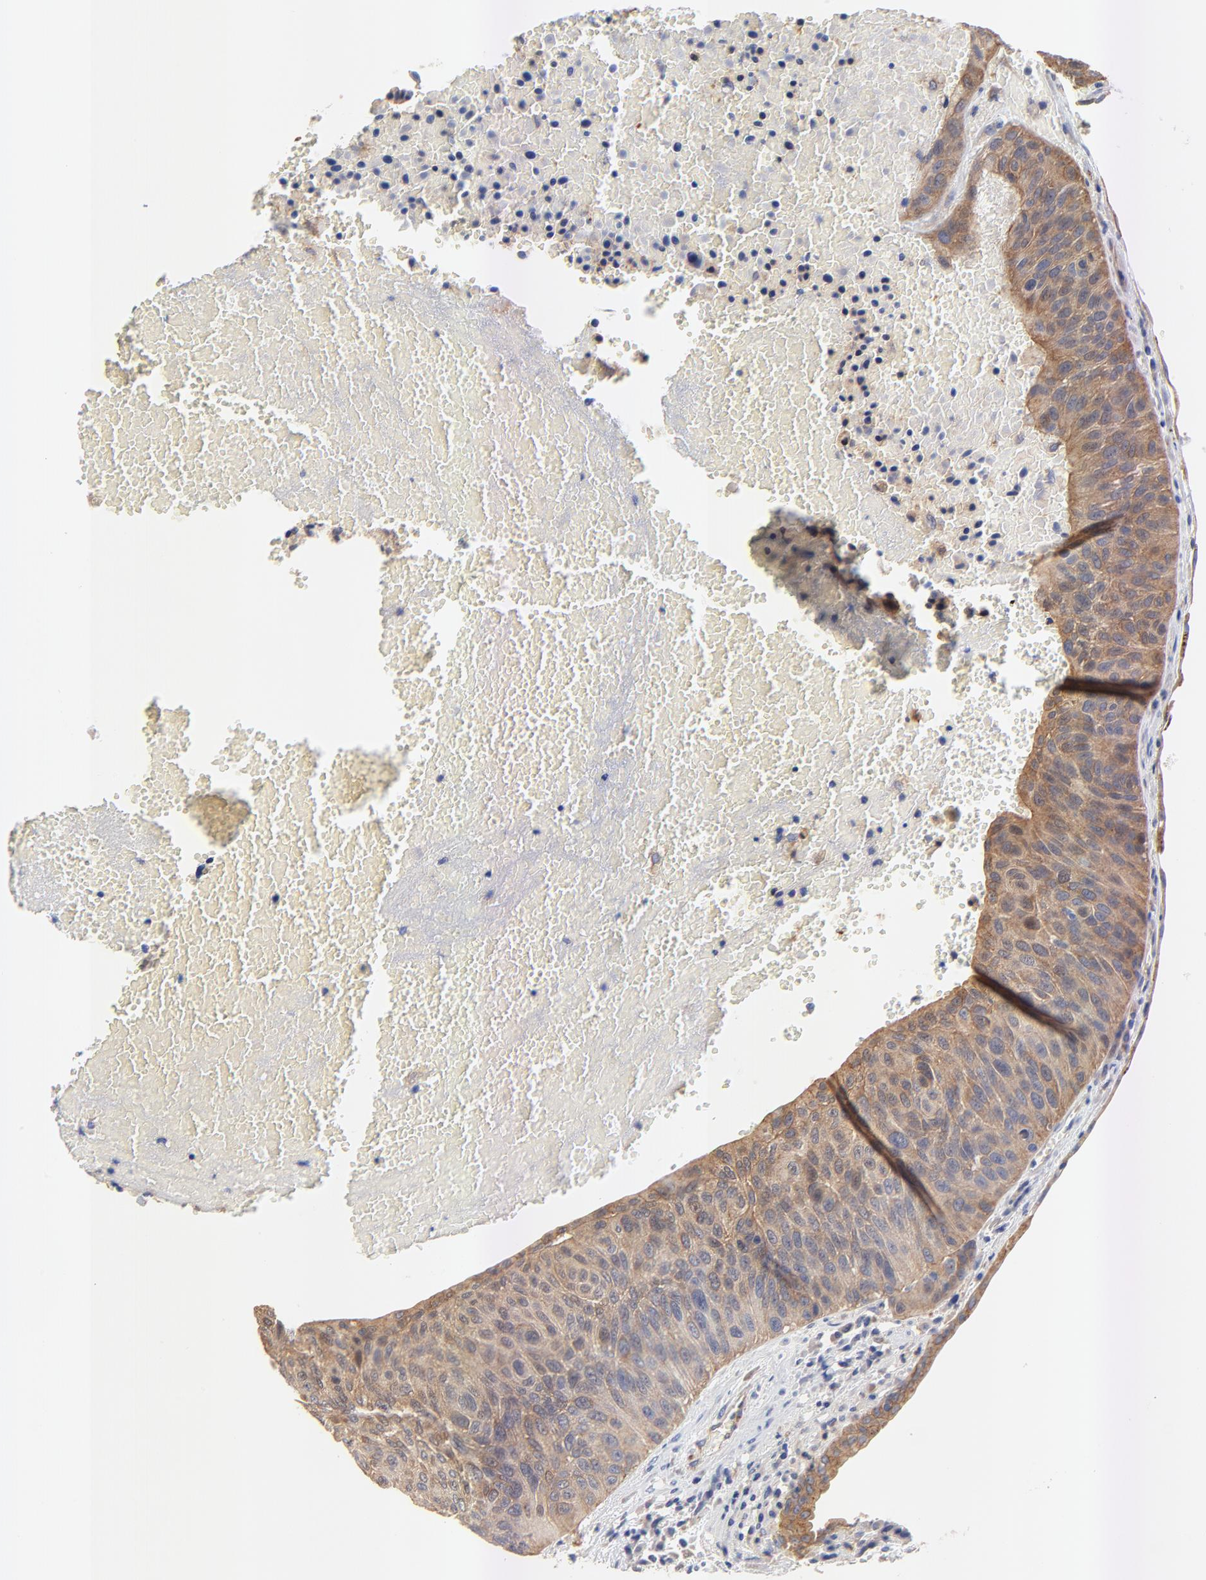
{"staining": {"intensity": "moderate", "quantity": ">75%", "location": "cytoplasmic/membranous"}, "tissue": "urothelial cancer", "cell_type": "Tumor cells", "image_type": "cancer", "snomed": [{"axis": "morphology", "description": "Urothelial carcinoma, High grade"}, {"axis": "topography", "description": "Urinary bladder"}], "caption": "Immunohistochemical staining of high-grade urothelial carcinoma exhibits medium levels of moderate cytoplasmic/membranous protein expression in about >75% of tumor cells.", "gene": "FBXL2", "patient": {"sex": "male", "age": 66}}